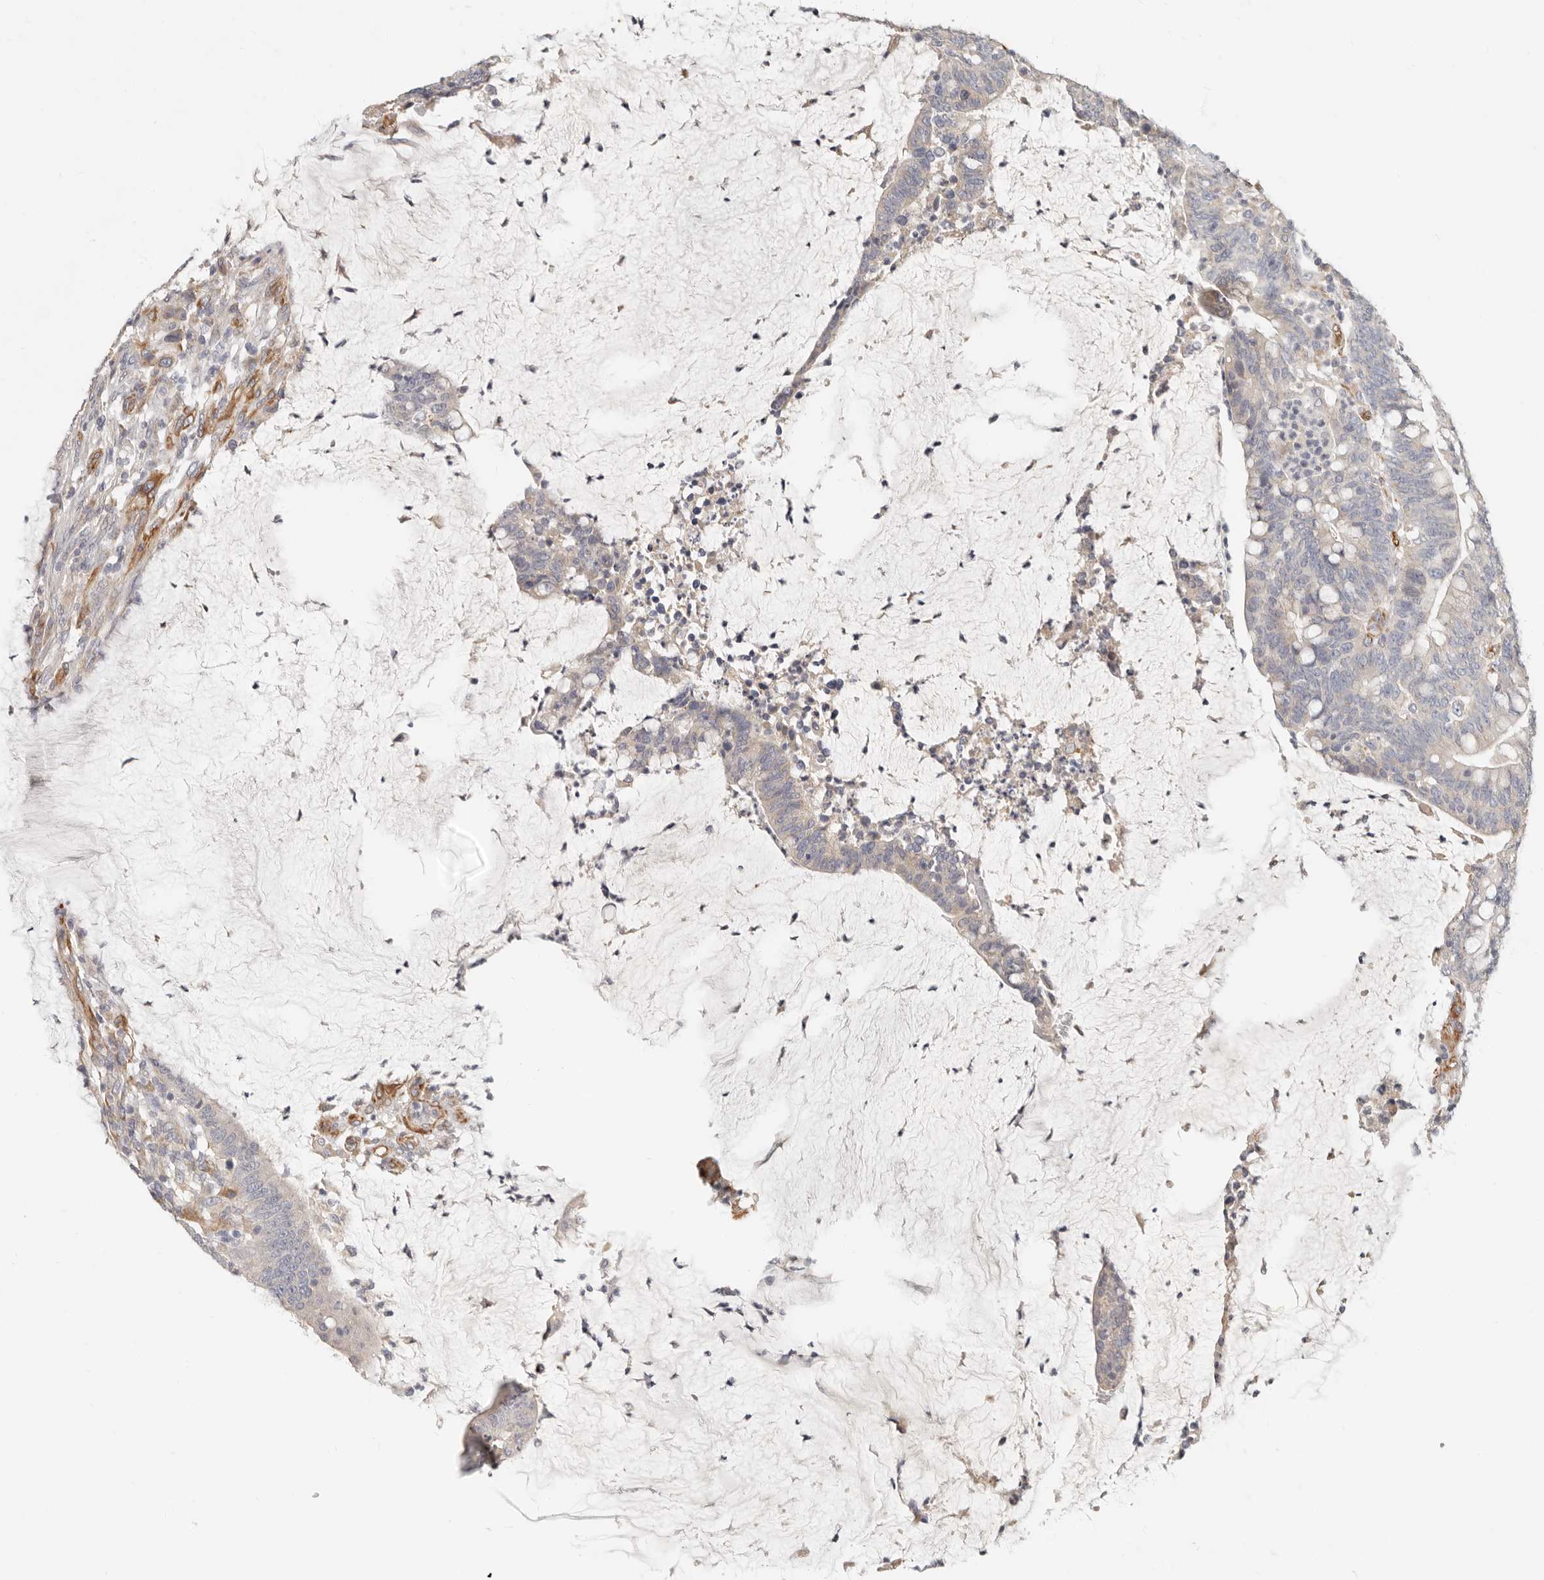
{"staining": {"intensity": "negative", "quantity": "none", "location": "none"}, "tissue": "colorectal cancer", "cell_type": "Tumor cells", "image_type": "cancer", "snomed": [{"axis": "morphology", "description": "Adenocarcinoma, NOS"}, {"axis": "topography", "description": "Colon"}], "caption": "A histopathology image of human adenocarcinoma (colorectal) is negative for staining in tumor cells. The staining is performed using DAB (3,3'-diaminobenzidine) brown chromogen with nuclei counter-stained in using hematoxylin.", "gene": "SPRING1", "patient": {"sex": "female", "age": 66}}